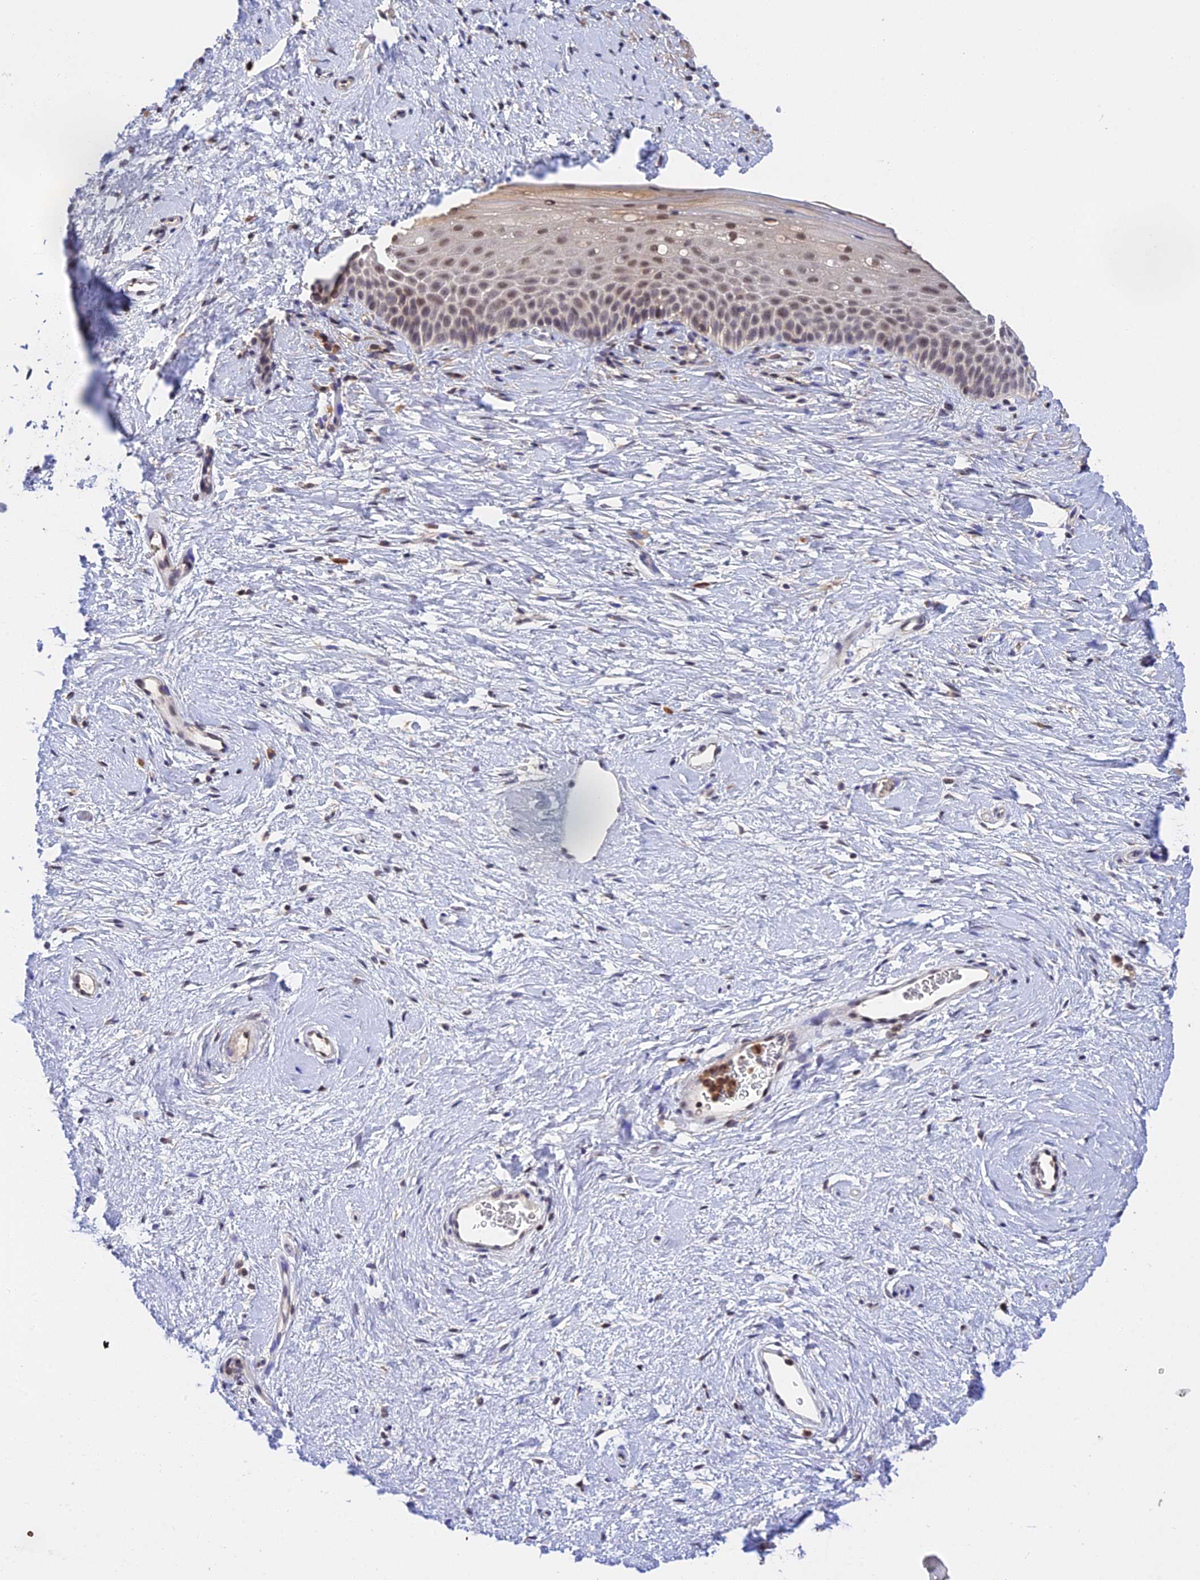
{"staining": {"intensity": "moderate", "quantity": "<25%", "location": "cytoplasmic/membranous,nuclear"}, "tissue": "cervix", "cell_type": "Glandular cells", "image_type": "normal", "snomed": [{"axis": "morphology", "description": "Normal tissue, NOS"}, {"axis": "topography", "description": "Cervix"}], "caption": "IHC staining of normal cervix, which displays low levels of moderate cytoplasmic/membranous,nuclear positivity in approximately <25% of glandular cells indicating moderate cytoplasmic/membranous,nuclear protein expression. The staining was performed using DAB (3,3'-diaminobenzidine) (brown) for protein detection and nuclei were counterstained in hematoxylin (blue).", "gene": "PEX16", "patient": {"sex": "female", "age": 57}}